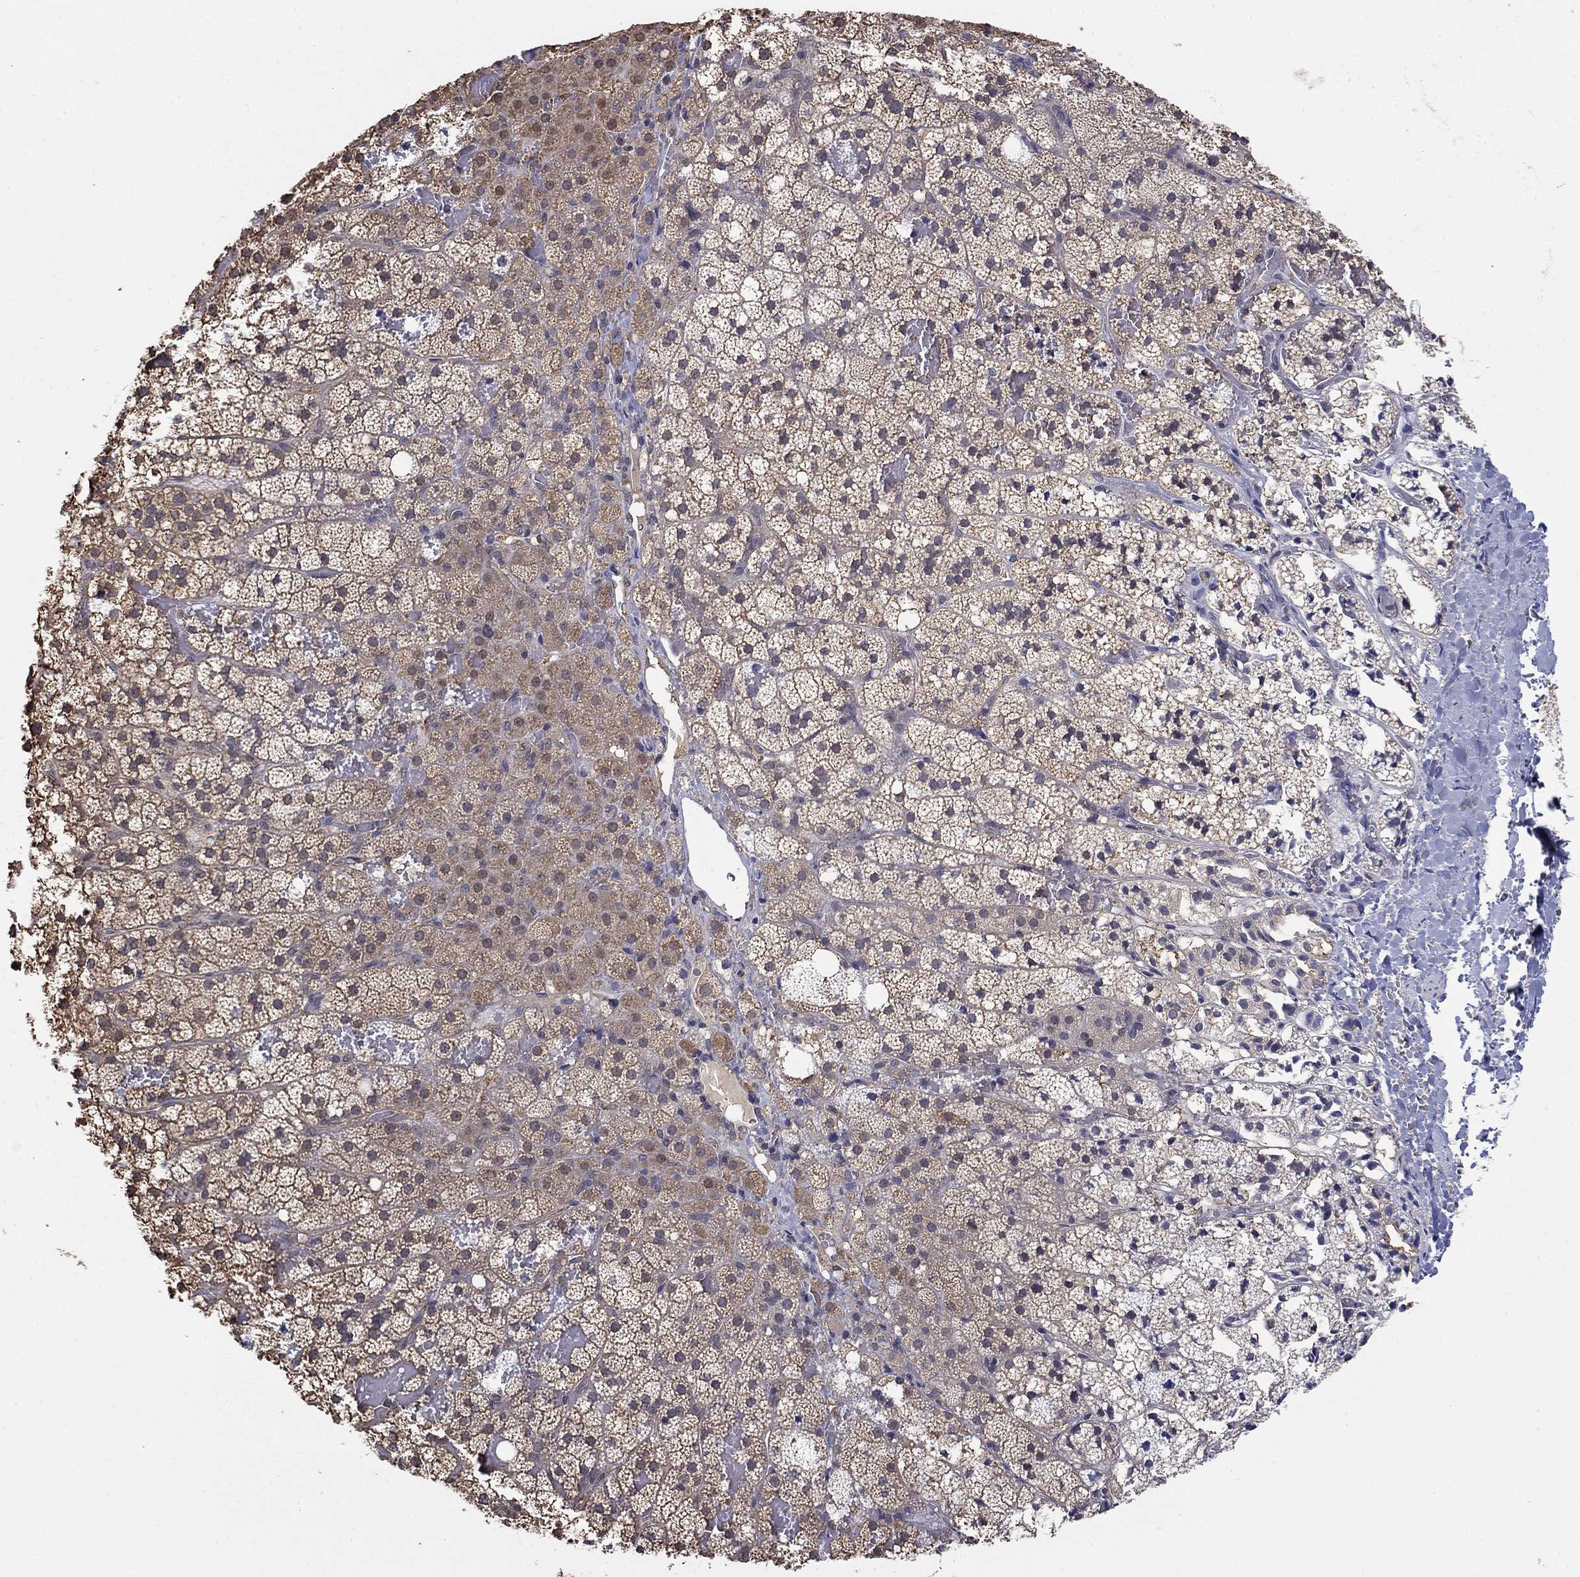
{"staining": {"intensity": "weak", "quantity": "25%-75%", "location": "cytoplasmic/membranous"}, "tissue": "adrenal gland", "cell_type": "Glandular cells", "image_type": "normal", "snomed": [{"axis": "morphology", "description": "Normal tissue, NOS"}, {"axis": "topography", "description": "Adrenal gland"}], "caption": "Immunohistochemistry (IHC) of unremarkable adrenal gland exhibits low levels of weak cytoplasmic/membranous positivity in approximately 25%-75% of glandular cells.", "gene": "RNF114", "patient": {"sex": "male", "age": 53}}